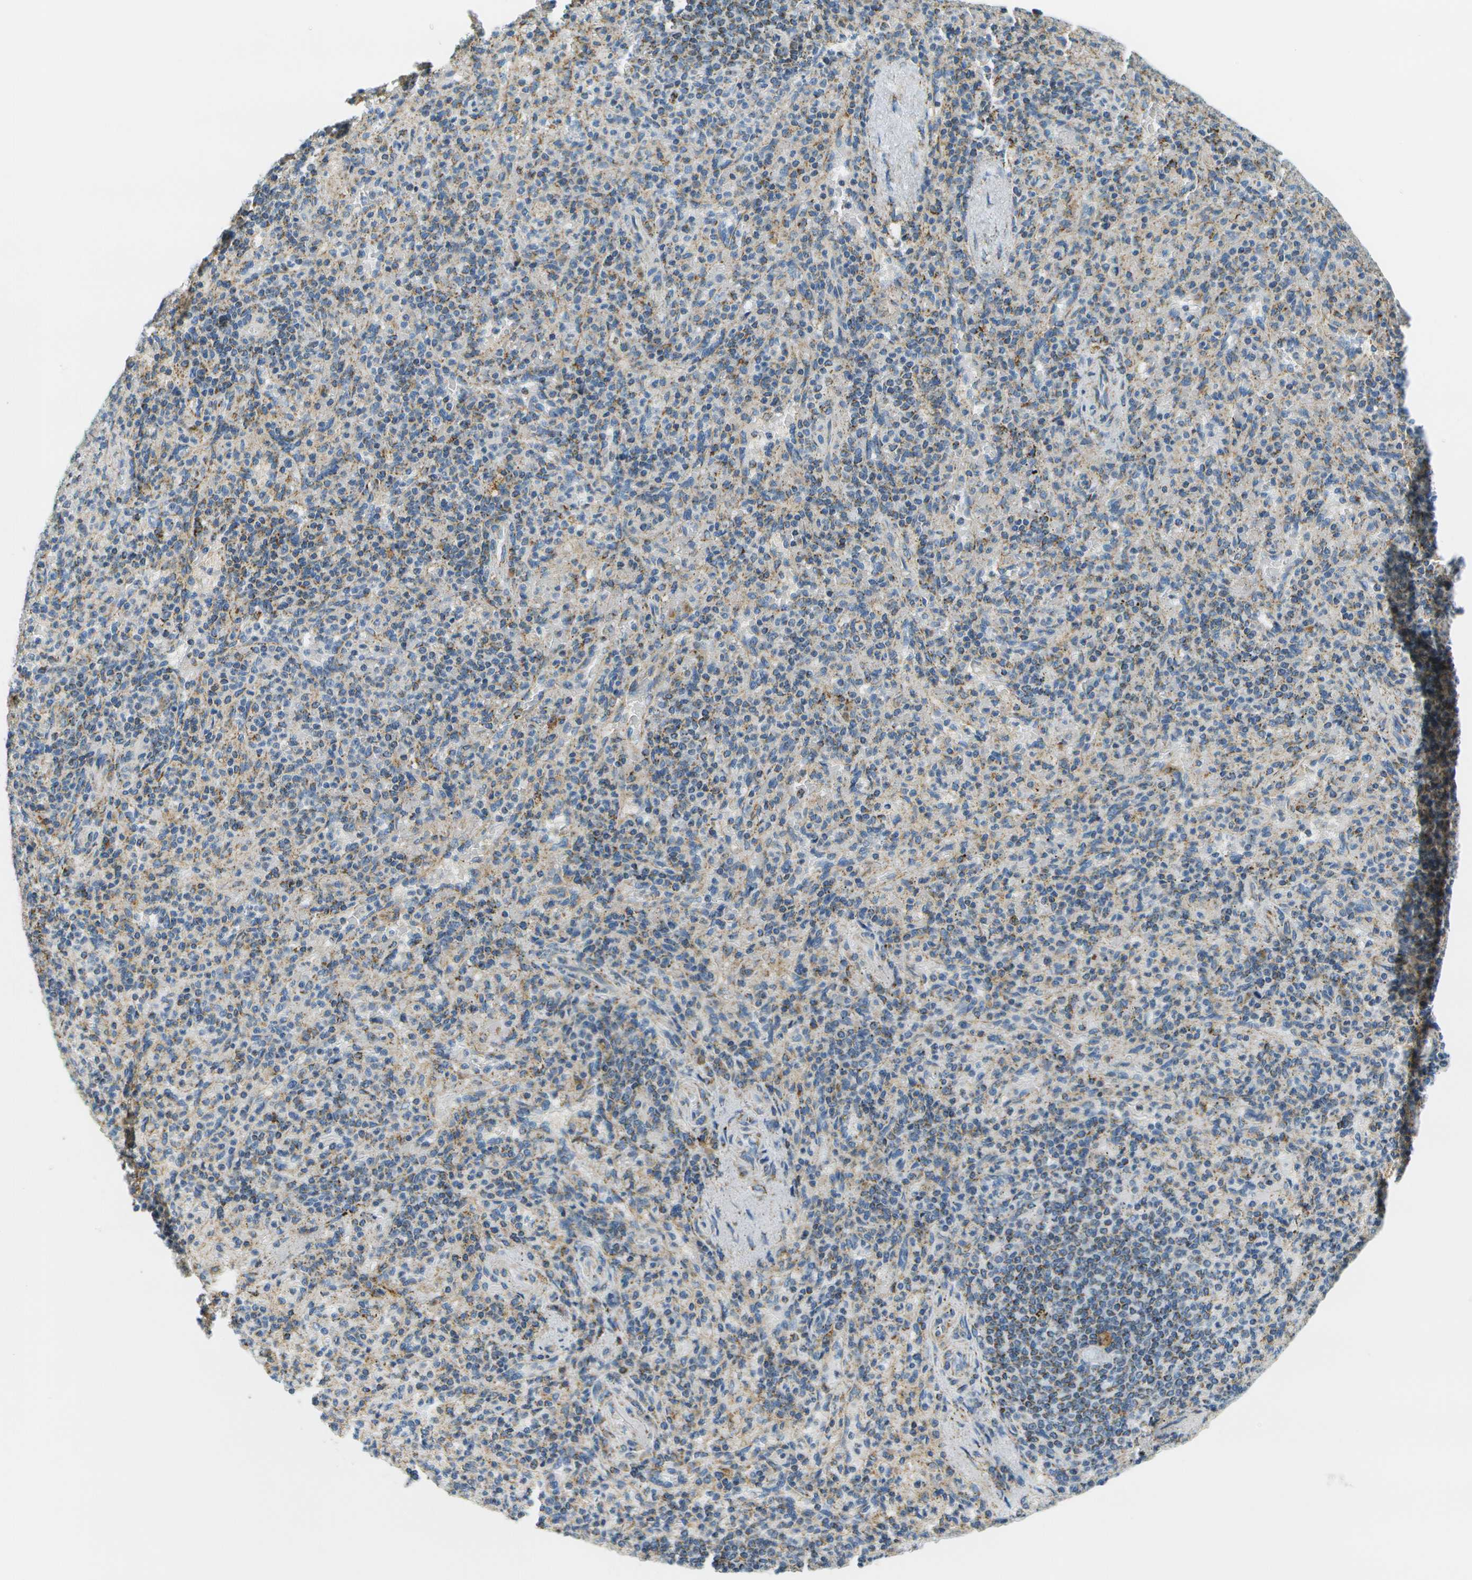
{"staining": {"intensity": "moderate", "quantity": "25%-75%", "location": "cytoplasmic/membranous"}, "tissue": "spleen", "cell_type": "Cells in red pulp", "image_type": "normal", "snomed": [{"axis": "morphology", "description": "Normal tissue, NOS"}, {"axis": "topography", "description": "Spleen"}], "caption": "A high-resolution image shows immunohistochemistry (IHC) staining of unremarkable spleen, which exhibits moderate cytoplasmic/membranous expression in about 25%-75% of cells in red pulp.", "gene": "HLCS", "patient": {"sex": "female", "age": 74}}